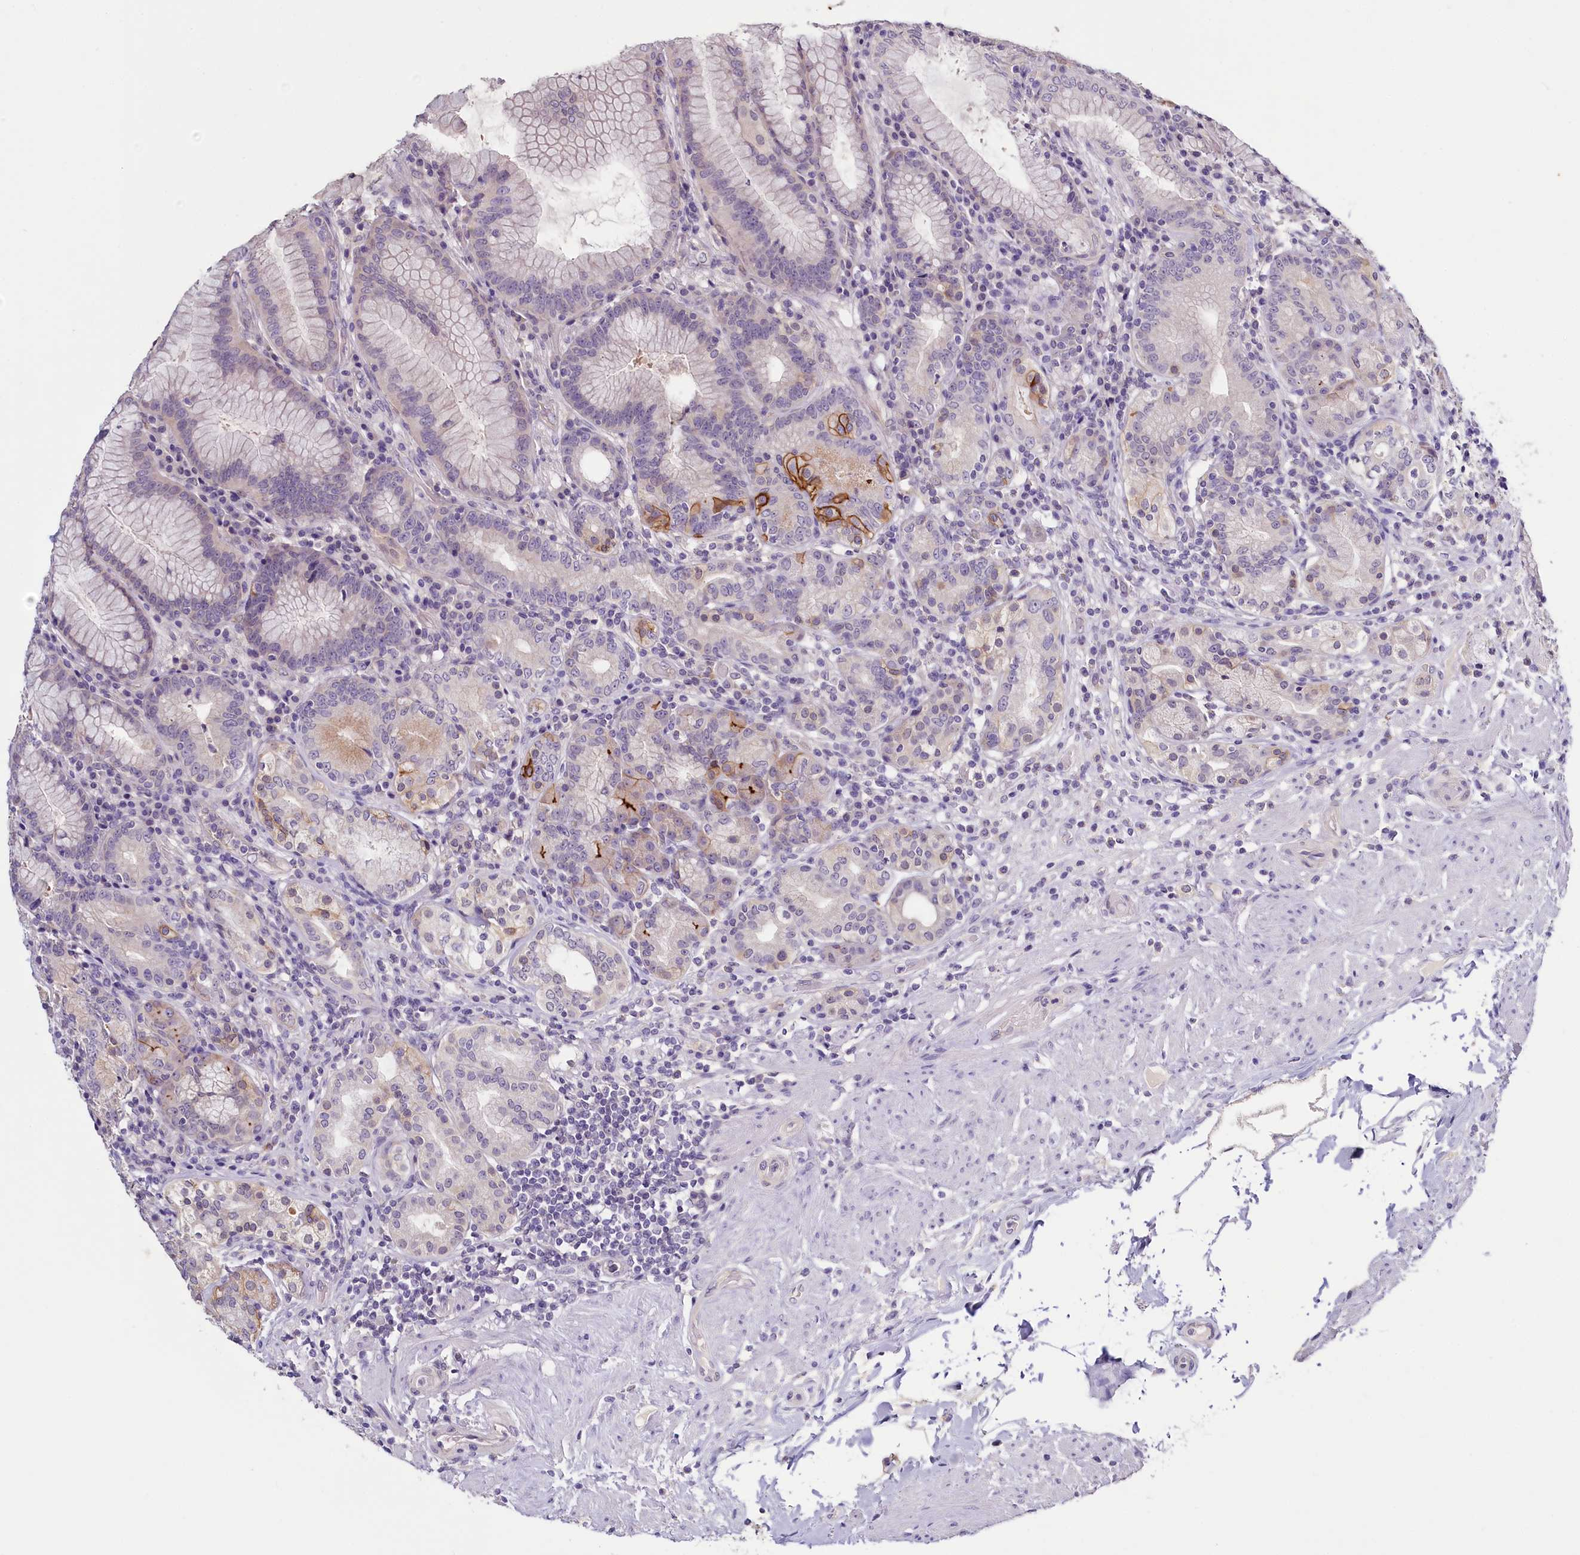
{"staining": {"intensity": "strong", "quantity": "<25%", "location": "cytoplasmic/membranous"}, "tissue": "stomach", "cell_type": "Glandular cells", "image_type": "normal", "snomed": [{"axis": "morphology", "description": "Normal tissue, NOS"}, {"axis": "topography", "description": "Stomach, upper"}, {"axis": "topography", "description": "Stomach, lower"}], "caption": "Immunohistochemistry (IHC) photomicrograph of benign stomach: human stomach stained using IHC displays medium levels of strong protein expression localized specifically in the cytoplasmic/membranous of glandular cells, appearing as a cytoplasmic/membranous brown color.", "gene": "PDE6D", "patient": {"sex": "female", "age": 76}}